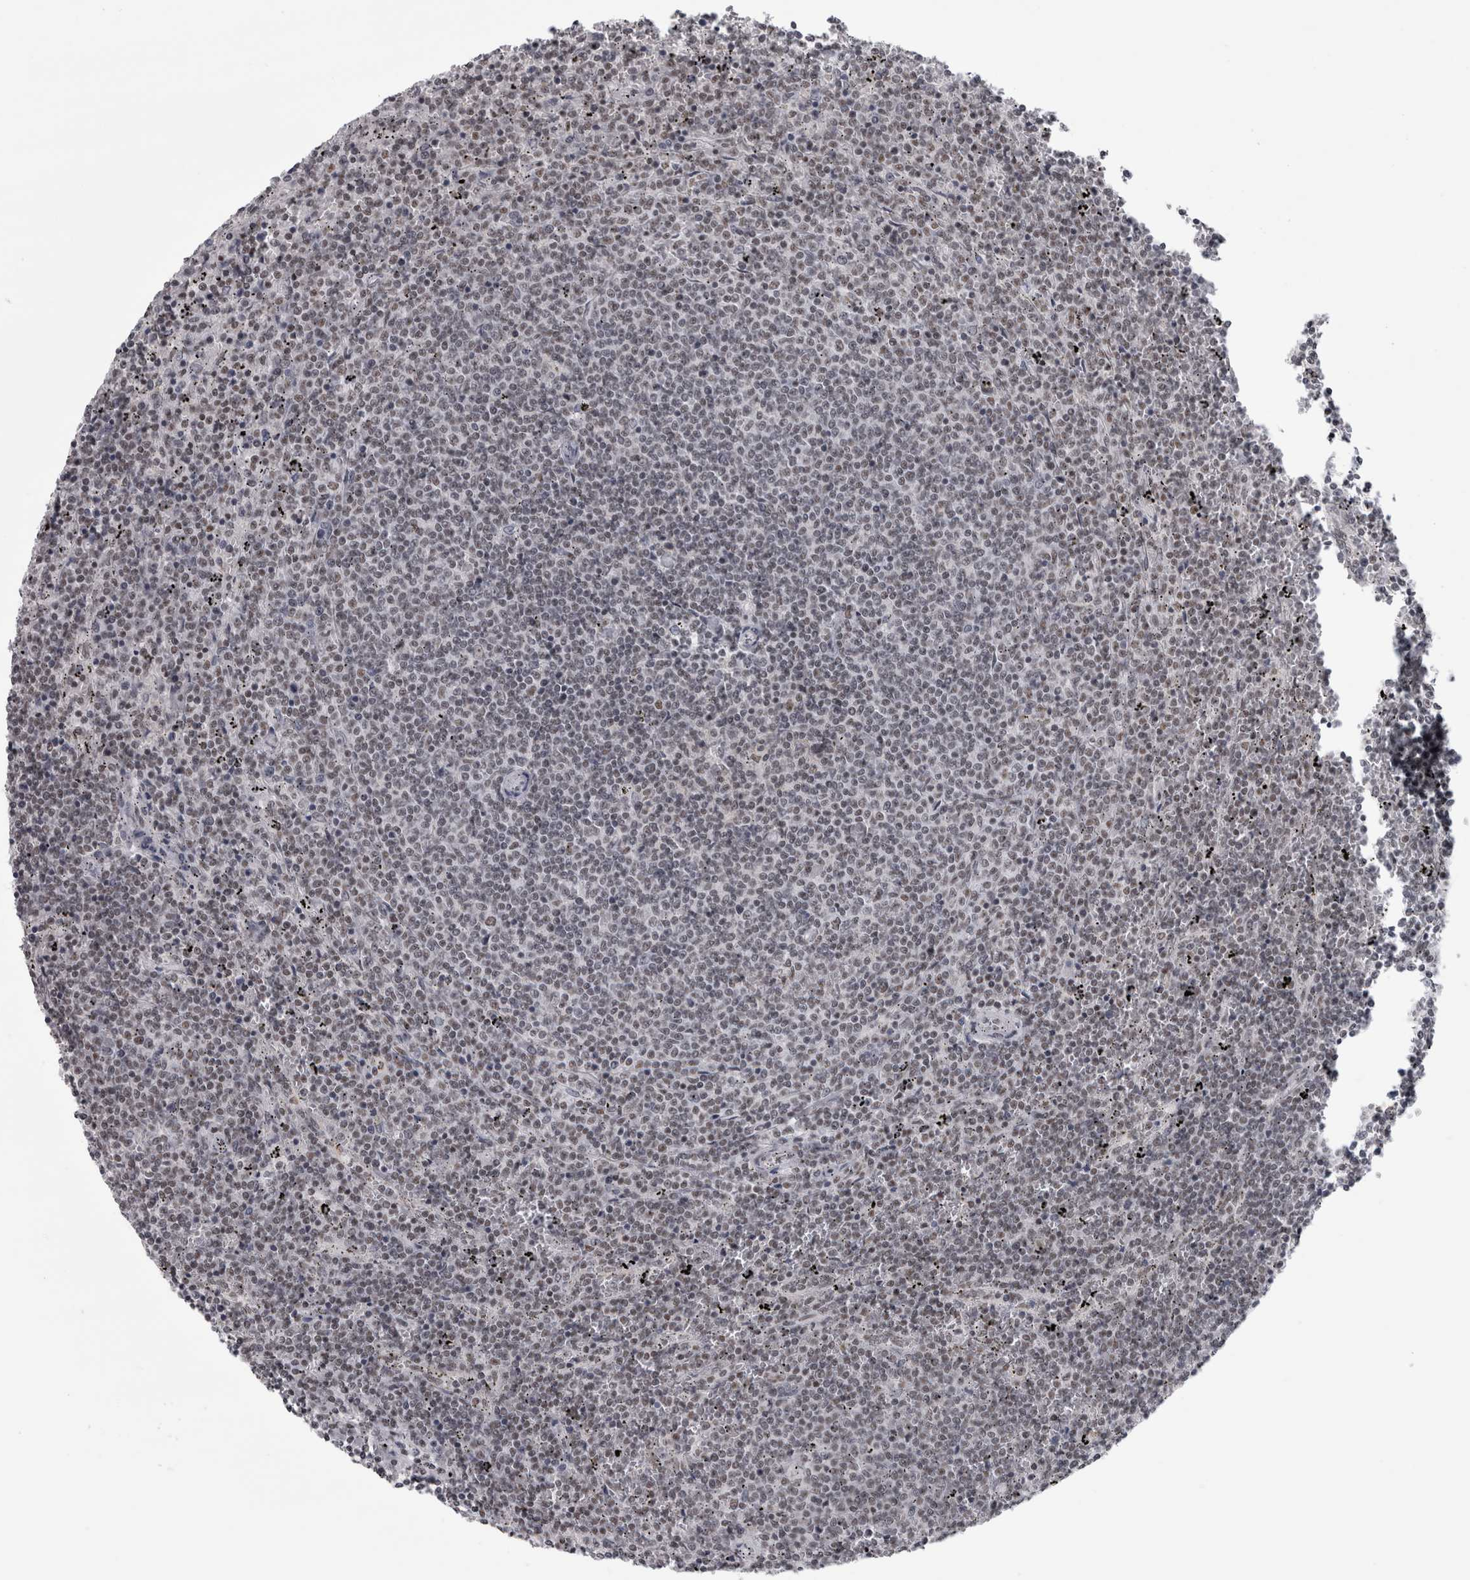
{"staining": {"intensity": "weak", "quantity": "<25%", "location": "nuclear"}, "tissue": "lymphoma", "cell_type": "Tumor cells", "image_type": "cancer", "snomed": [{"axis": "morphology", "description": "Malignant lymphoma, non-Hodgkin's type, Low grade"}, {"axis": "topography", "description": "Spleen"}], "caption": "Tumor cells are negative for brown protein staining in lymphoma.", "gene": "ARID4B", "patient": {"sex": "female", "age": 50}}